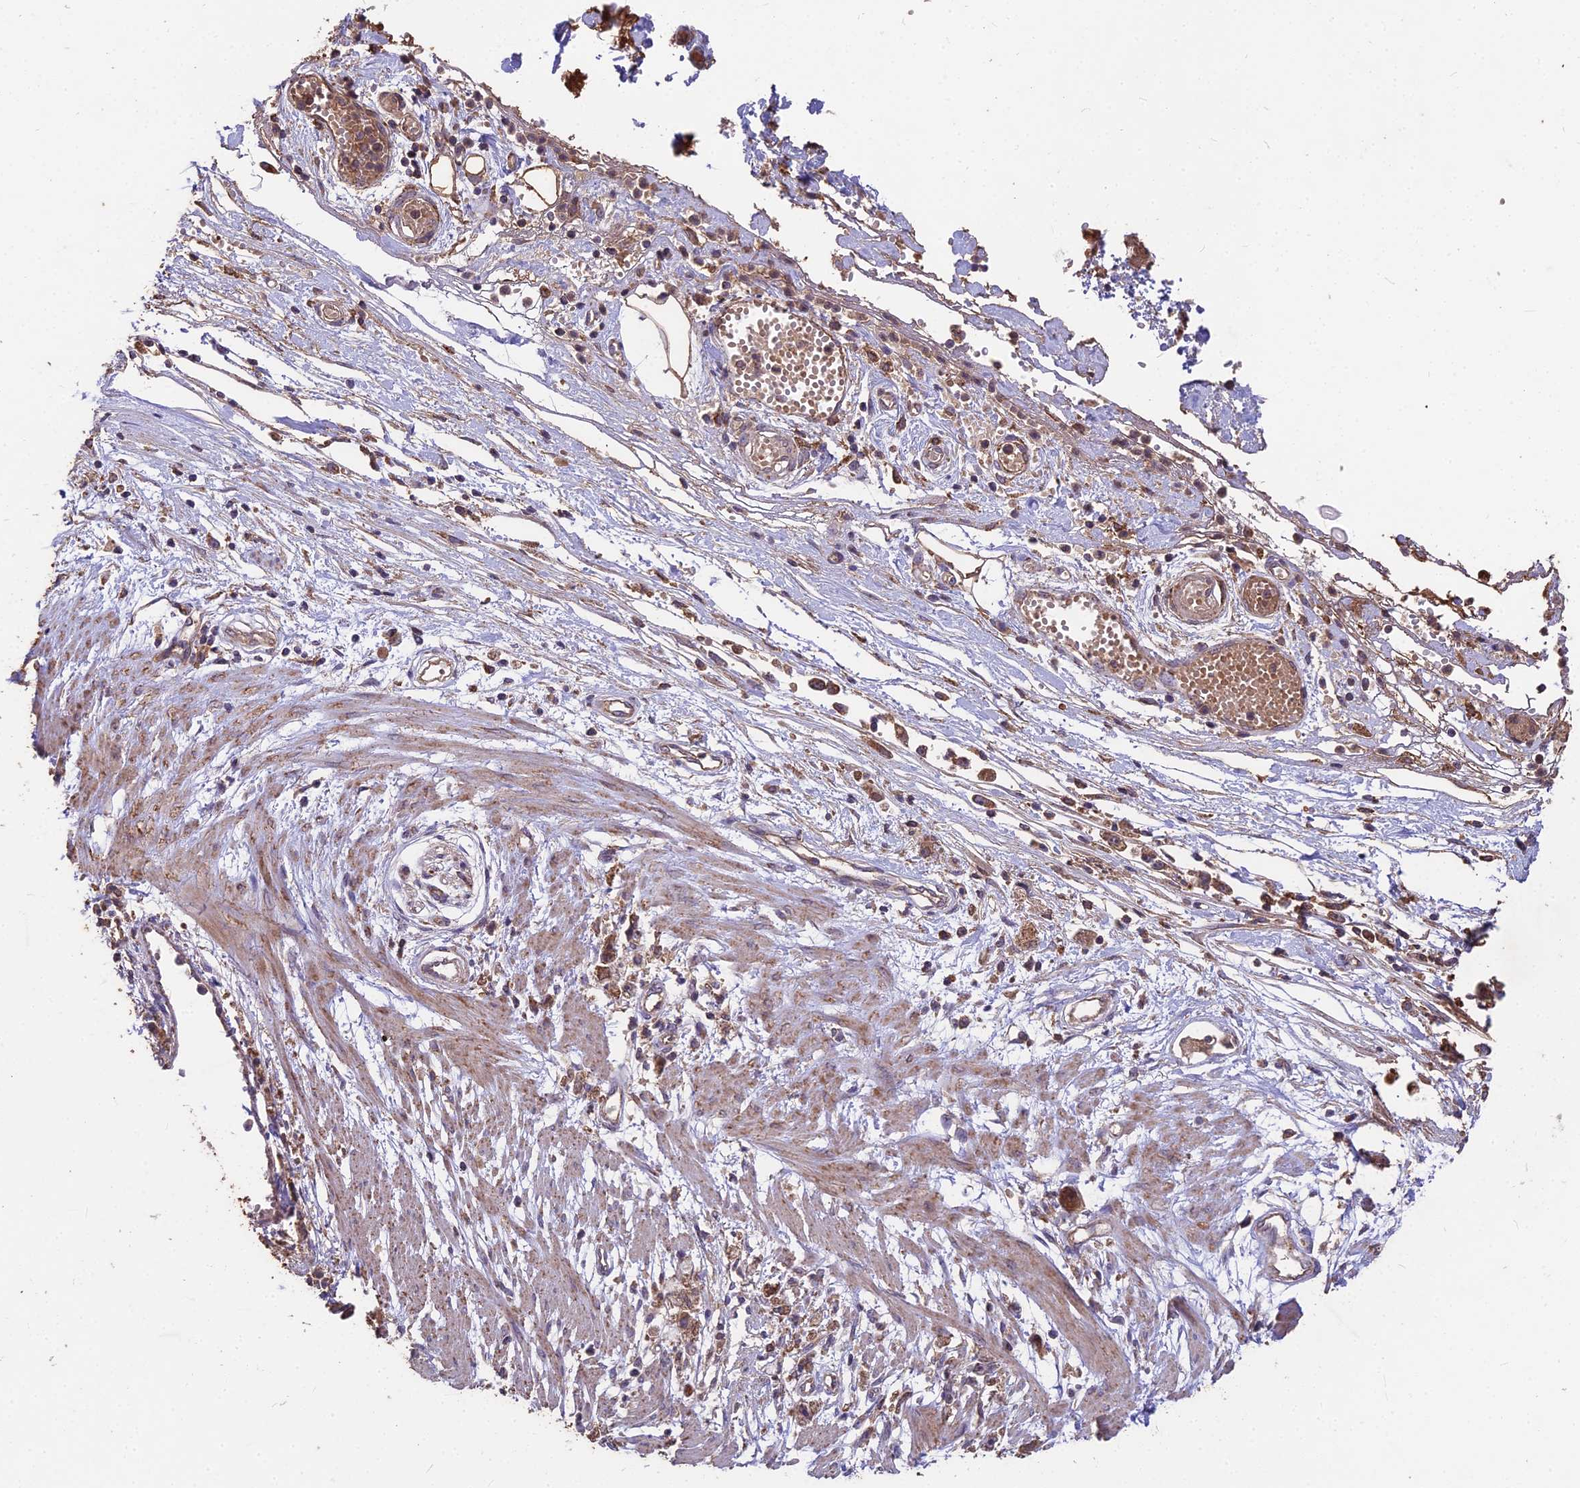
{"staining": {"intensity": "strong", "quantity": ">75%", "location": "cytoplasmic/membranous"}, "tissue": "stomach cancer", "cell_type": "Tumor cells", "image_type": "cancer", "snomed": [{"axis": "morphology", "description": "Adenocarcinoma, NOS"}, {"axis": "topography", "description": "Stomach"}], "caption": "Immunohistochemical staining of stomach cancer (adenocarcinoma) exhibits high levels of strong cytoplasmic/membranous staining in approximately >75% of tumor cells.", "gene": "CEMIP2", "patient": {"sex": "female", "age": 59}}